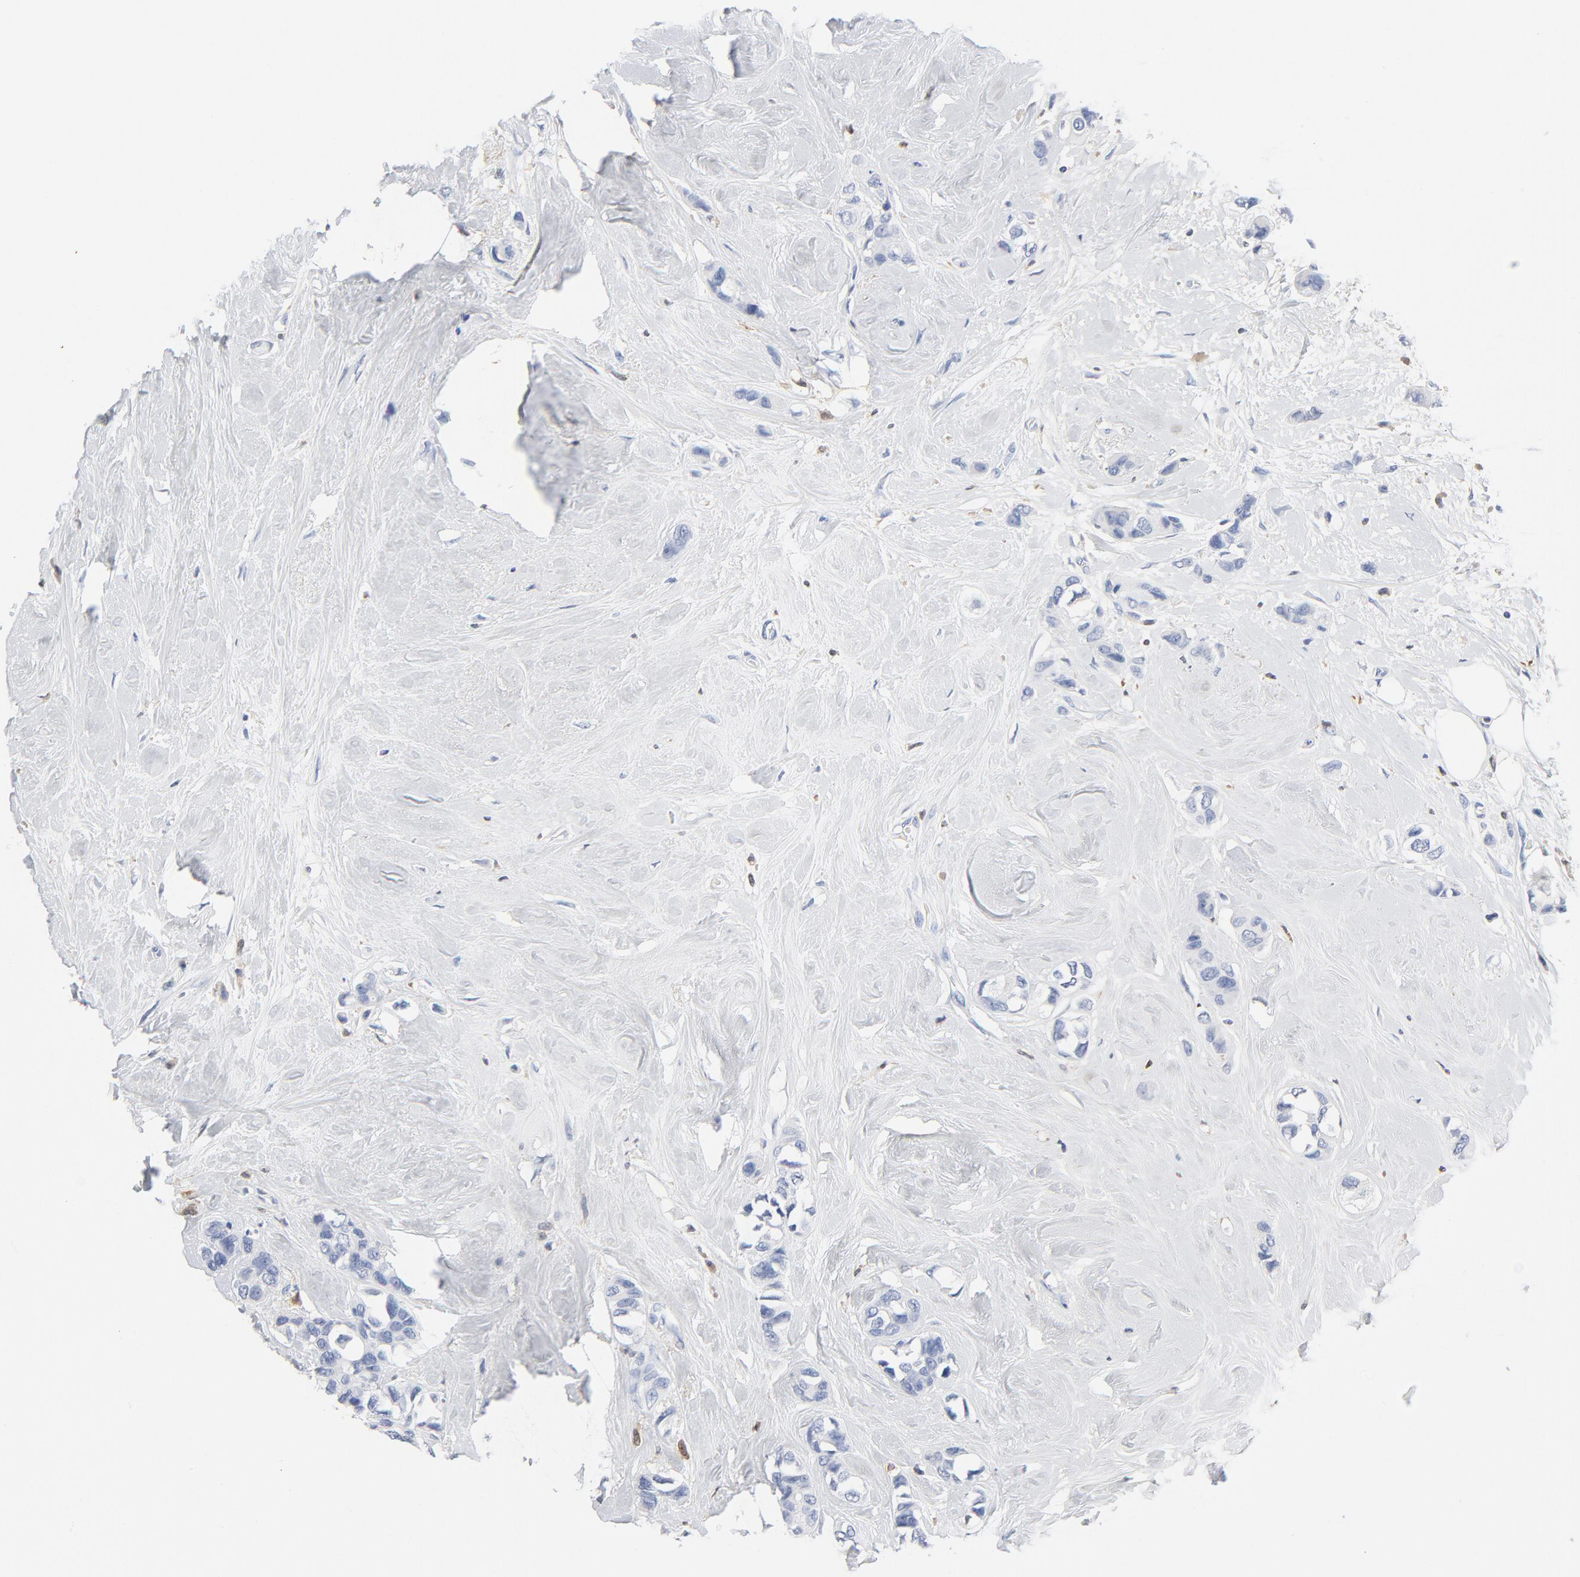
{"staining": {"intensity": "negative", "quantity": "none", "location": "none"}, "tissue": "breast cancer", "cell_type": "Tumor cells", "image_type": "cancer", "snomed": [{"axis": "morphology", "description": "Duct carcinoma"}, {"axis": "topography", "description": "Breast"}], "caption": "Infiltrating ductal carcinoma (breast) was stained to show a protein in brown. There is no significant expression in tumor cells. Brightfield microscopy of IHC stained with DAB (brown) and hematoxylin (blue), captured at high magnification.", "gene": "NCF1", "patient": {"sex": "female", "age": 51}}